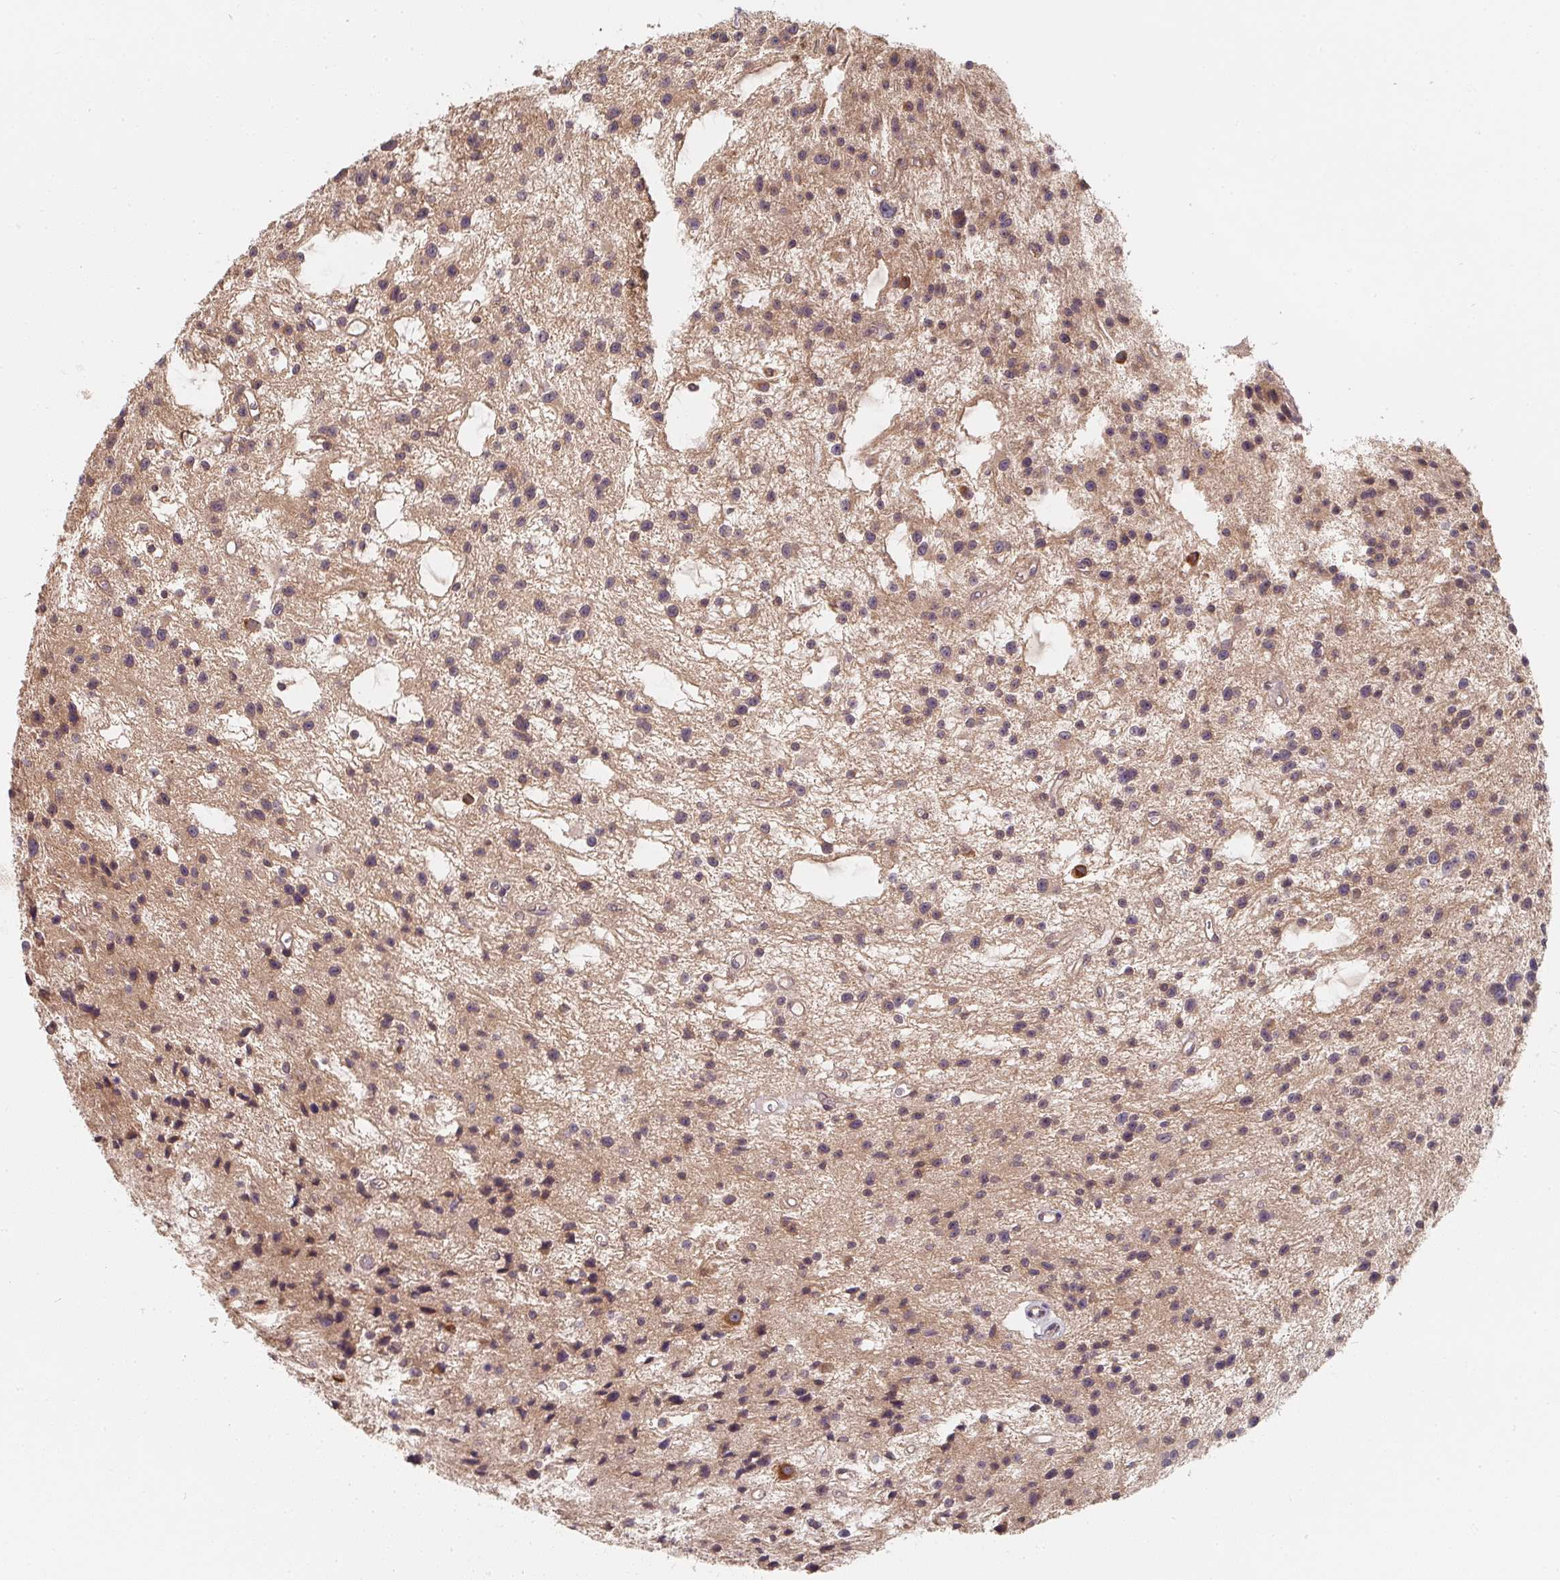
{"staining": {"intensity": "weak", "quantity": "<25%", "location": "cytoplasmic/membranous"}, "tissue": "glioma", "cell_type": "Tumor cells", "image_type": "cancer", "snomed": [{"axis": "morphology", "description": "Glioma, malignant, Low grade"}, {"axis": "topography", "description": "Brain"}], "caption": "A photomicrograph of human glioma is negative for staining in tumor cells. (Brightfield microscopy of DAB immunohistochemistry at high magnification).", "gene": "ANKRD13A", "patient": {"sex": "male", "age": 43}}